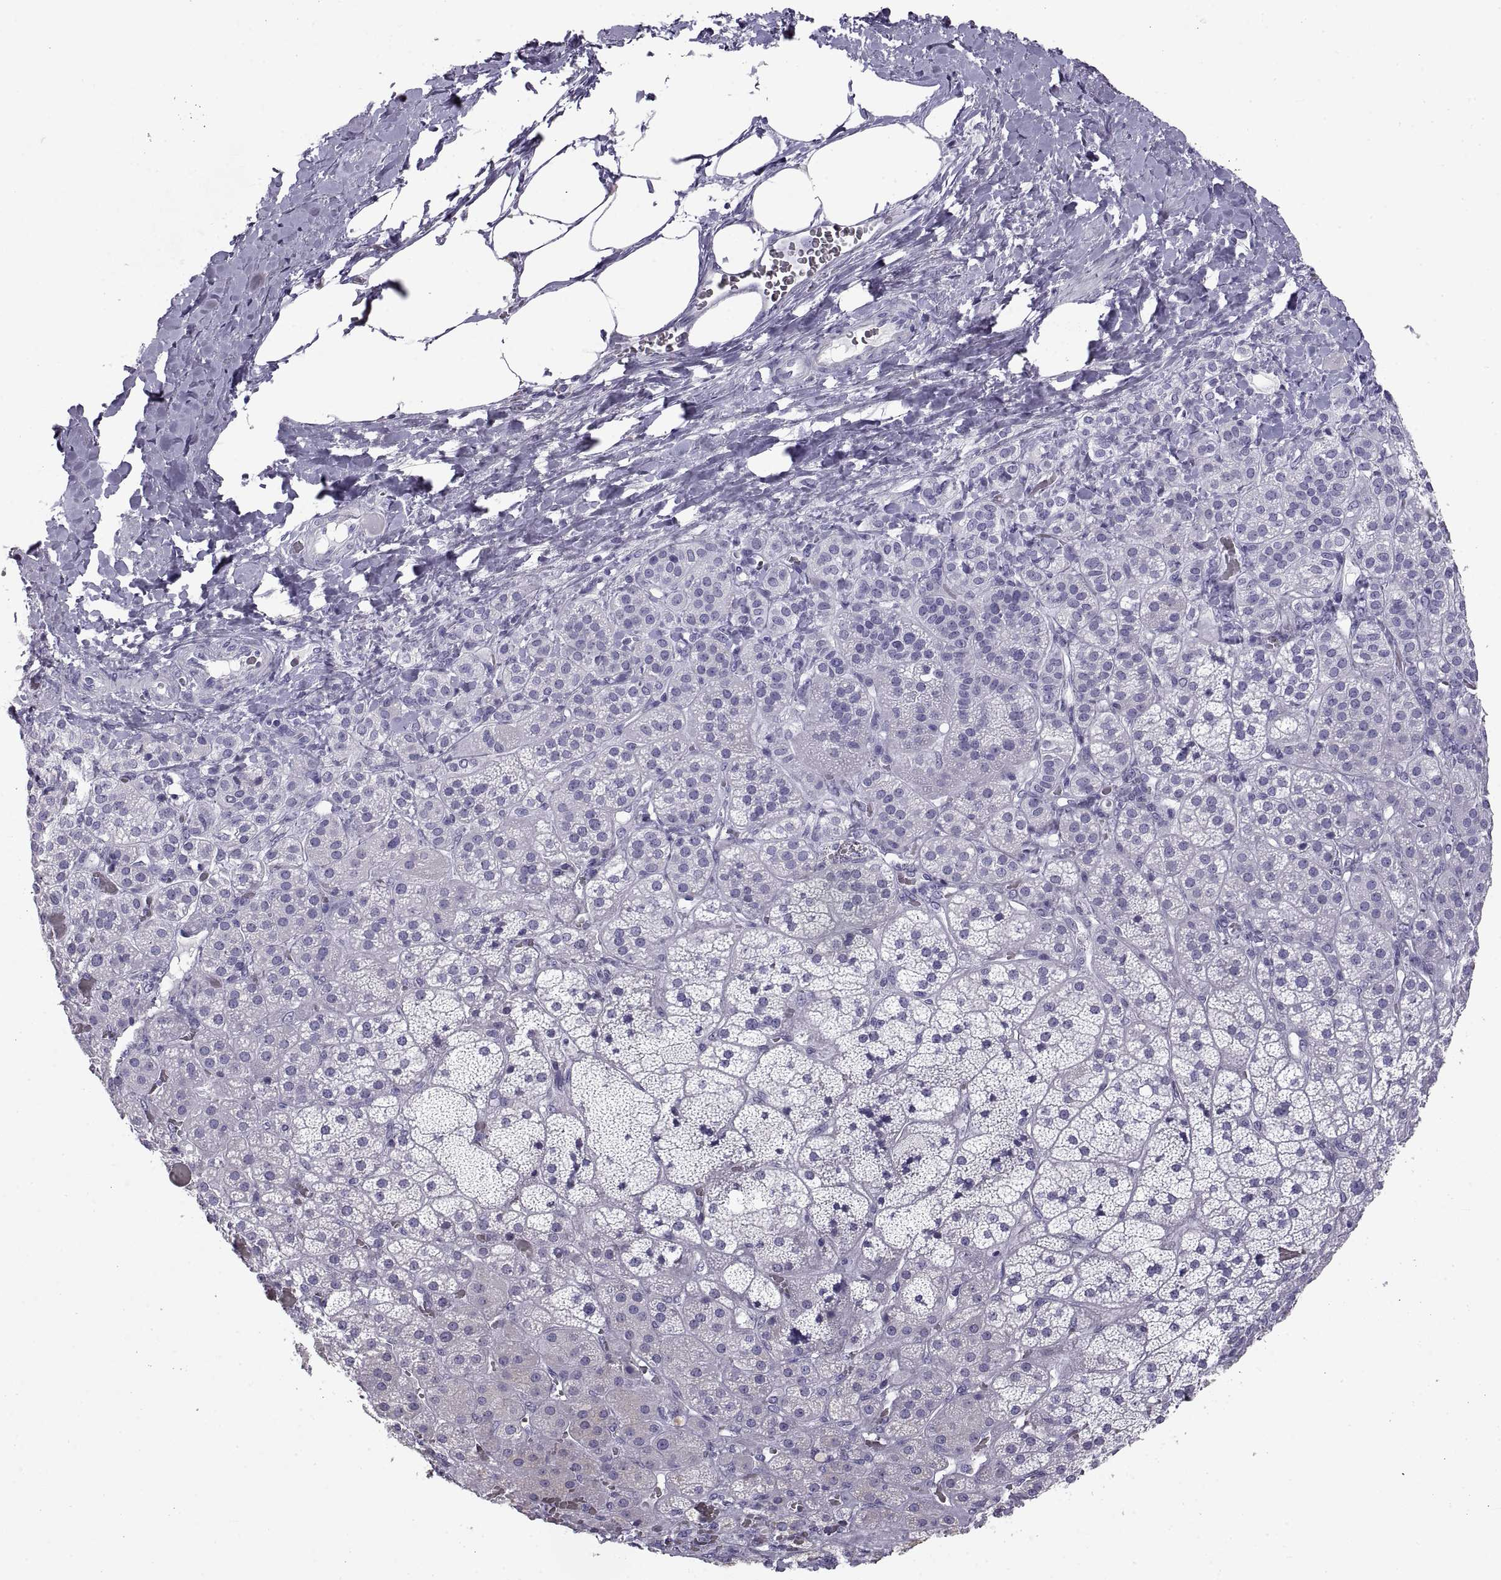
{"staining": {"intensity": "negative", "quantity": "none", "location": "none"}, "tissue": "adrenal gland", "cell_type": "Glandular cells", "image_type": "normal", "snomed": [{"axis": "morphology", "description": "Normal tissue, NOS"}, {"axis": "topography", "description": "Adrenal gland"}], "caption": "Benign adrenal gland was stained to show a protein in brown. There is no significant positivity in glandular cells.", "gene": "RLBP1", "patient": {"sex": "male", "age": 57}}